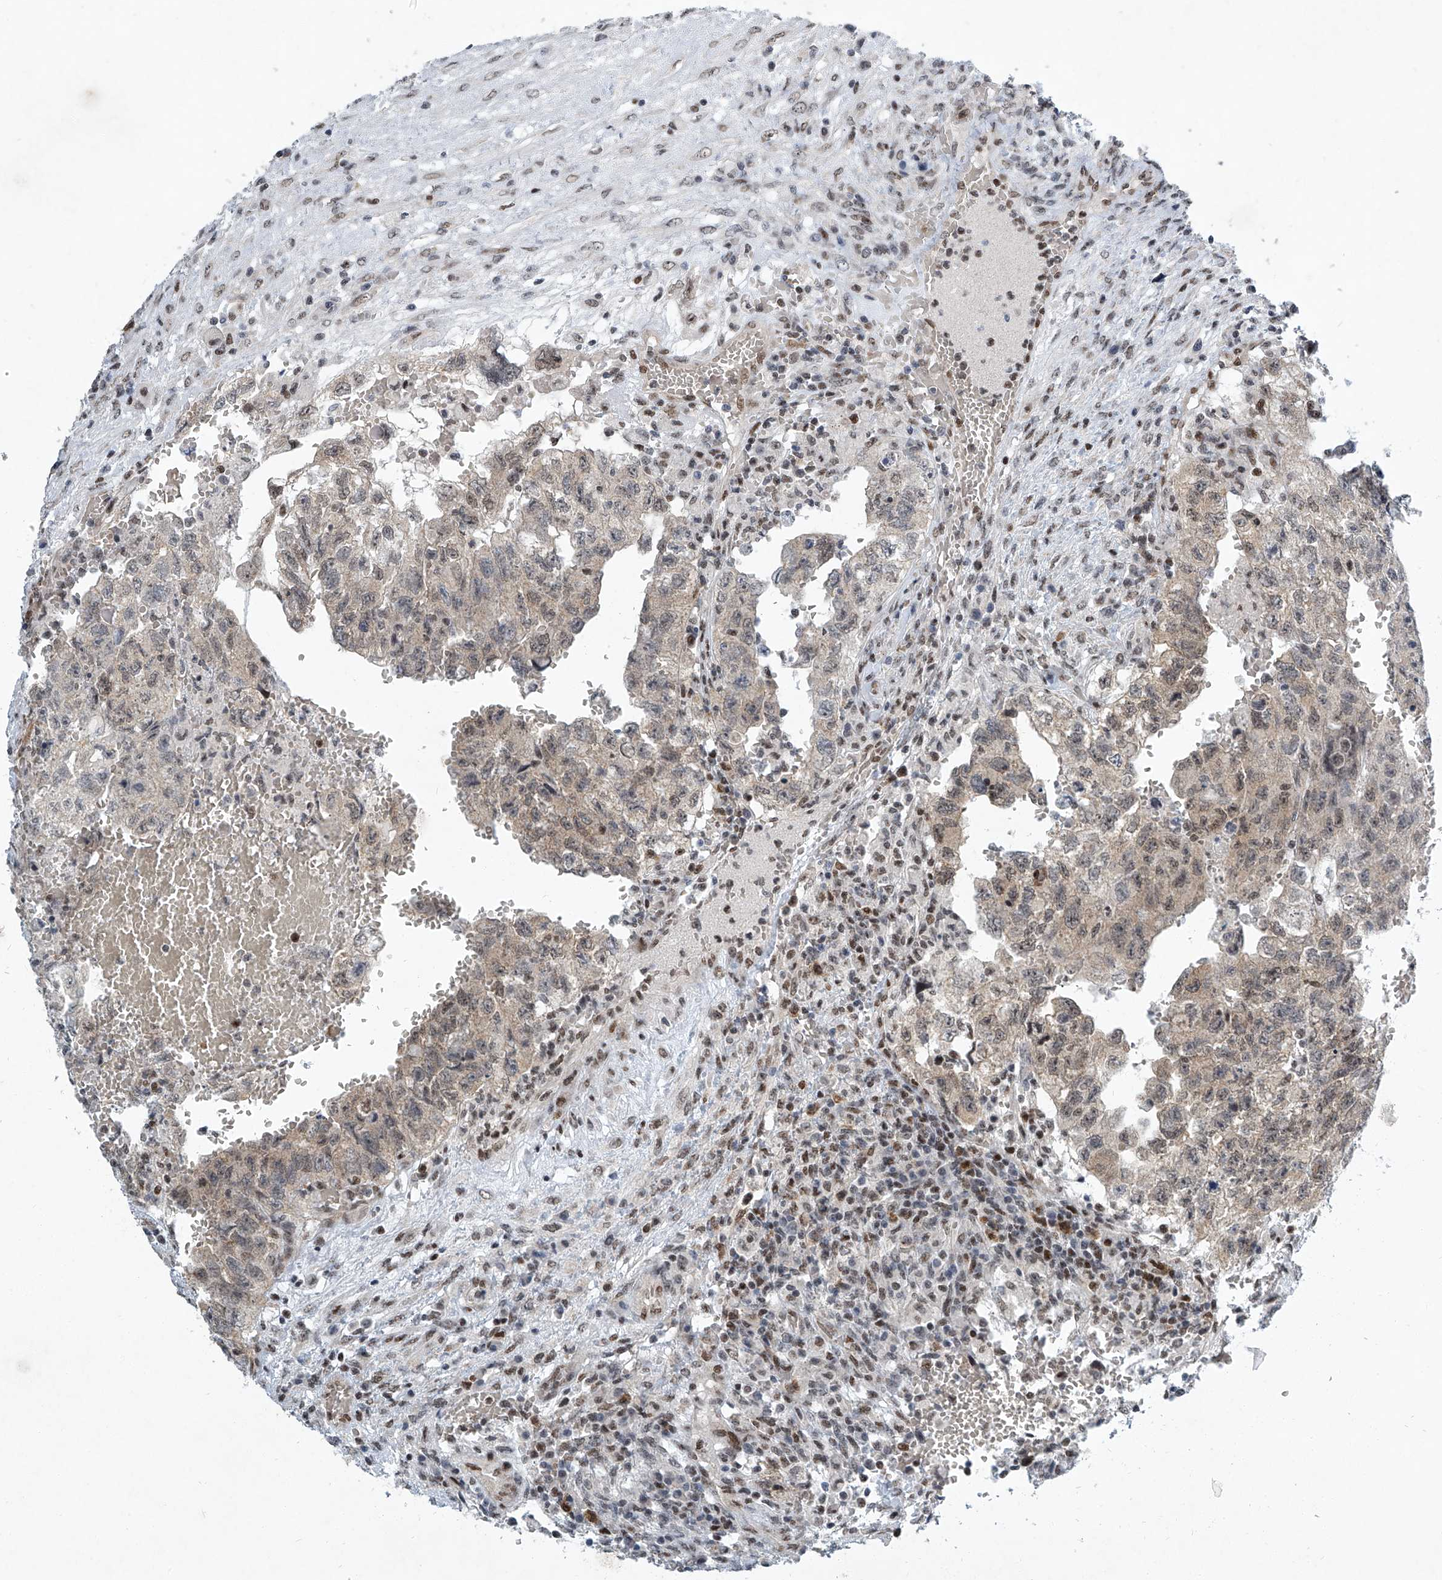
{"staining": {"intensity": "weak", "quantity": "25%-75%", "location": "cytoplasmic/membranous,nuclear"}, "tissue": "testis cancer", "cell_type": "Tumor cells", "image_type": "cancer", "snomed": [{"axis": "morphology", "description": "Carcinoma, Embryonal, NOS"}, {"axis": "topography", "description": "Testis"}], "caption": "Weak cytoplasmic/membranous and nuclear protein expression is seen in about 25%-75% of tumor cells in testis embryonal carcinoma. The staining is performed using DAB (3,3'-diaminobenzidine) brown chromogen to label protein expression. The nuclei are counter-stained blue using hematoxylin.", "gene": "TFDP1", "patient": {"sex": "male", "age": 36}}